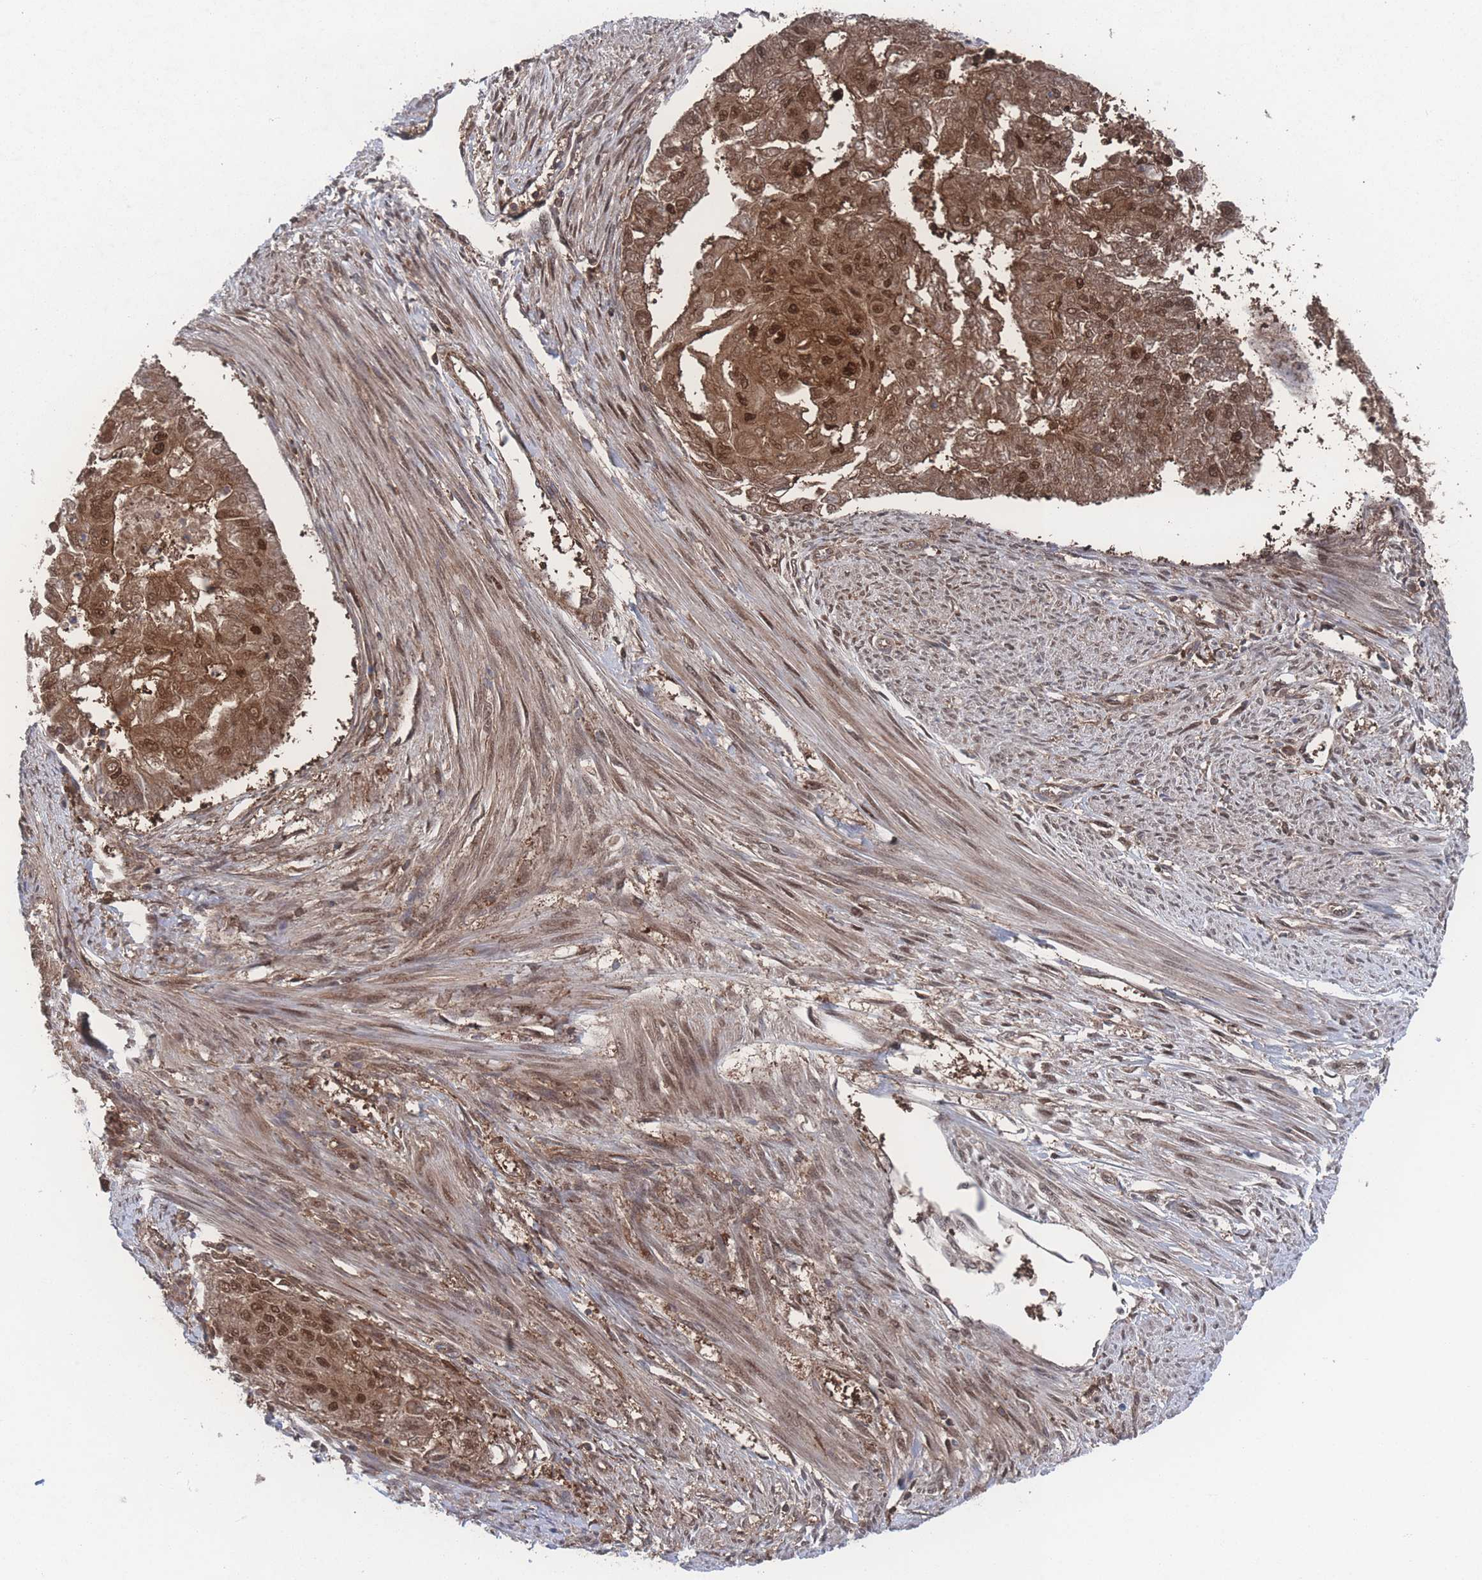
{"staining": {"intensity": "moderate", "quantity": ">75%", "location": "cytoplasmic/membranous,nuclear"}, "tissue": "endometrial cancer", "cell_type": "Tumor cells", "image_type": "cancer", "snomed": [{"axis": "morphology", "description": "Adenocarcinoma, NOS"}, {"axis": "topography", "description": "Endometrium"}], "caption": "Endometrial cancer (adenocarcinoma) stained with immunohistochemistry shows moderate cytoplasmic/membranous and nuclear staining in approximately >75% of tumor cells.", "gene": "PSMA1", "patient": {"sex": "female", "age": 32}}